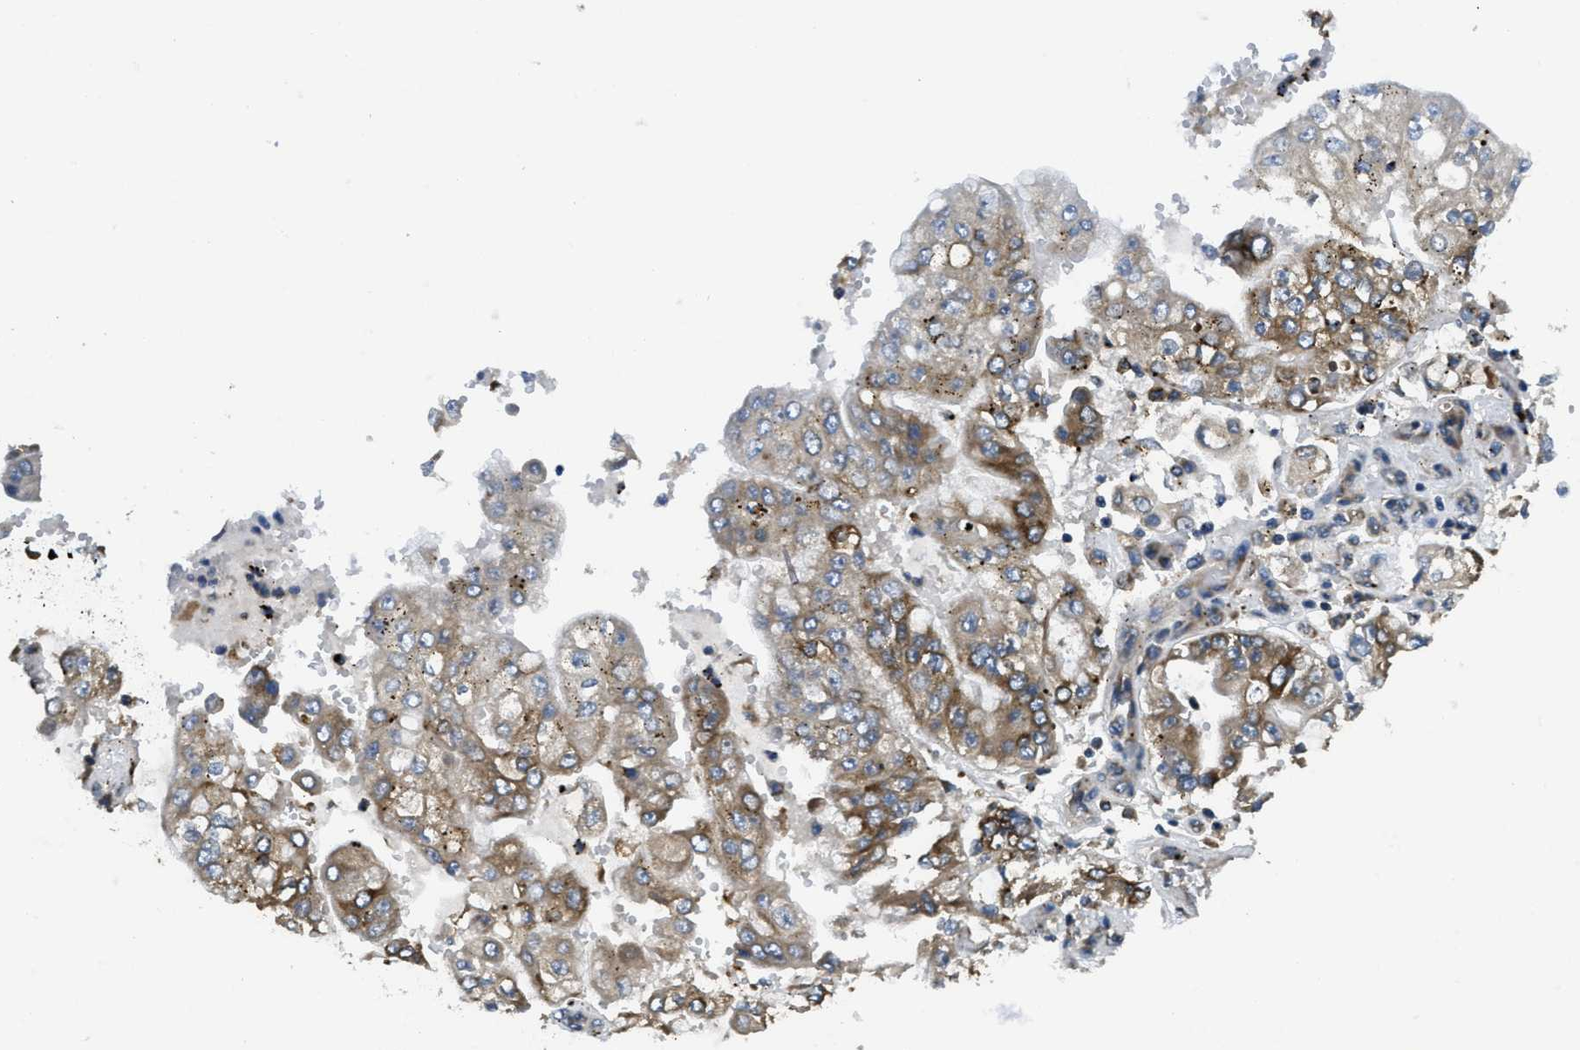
{"staining": {"intensity": "moderate", "quantity": "25%-75%", "location": "cytoplasmic/membranous"}, "tissue": "stomach cancer", "cell_type": "Tumor cells", "image_type": "cancer", "snomed": [{"axis": "morphology", "description": "Adenocarcinoma, NOS"}, {"axis": "topography", "description": "Stomach"}], "caption": "Moderate cytoplasmic/membranous staining for a protein is present in about 25%-75% of tumor cells of stomach cancer using immunohistochemistry.", "gene": "SSR1", "patient": {"sex": "male", "age": 76}}